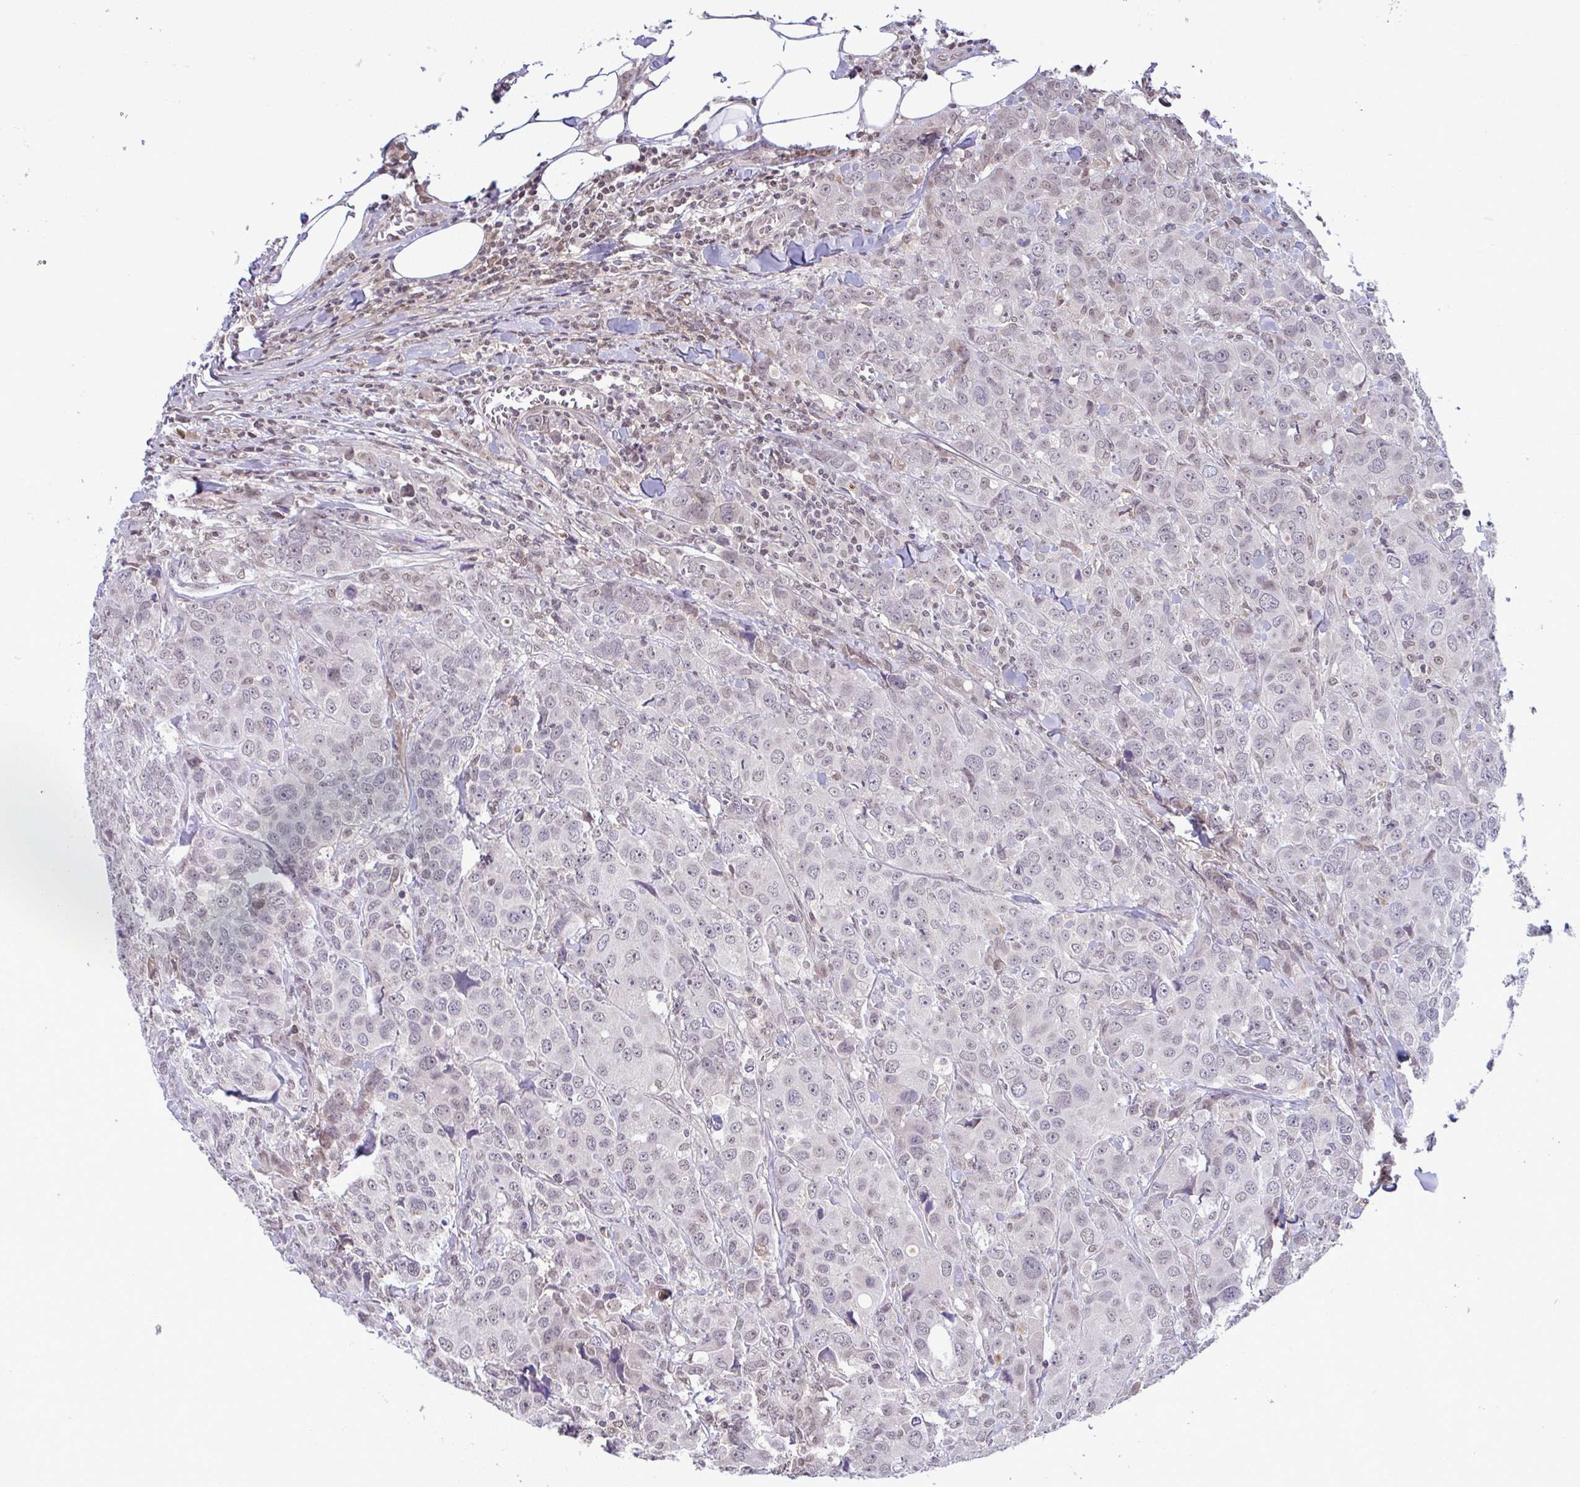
{"staining": {"intensity": "weak", "quantity": "<25%", "location": "nuclear"}, "tissue": "breast cancer", "cell_type": "Tumor cells", "image_type": "cancer", "snomed": [{"axis": "morphology", "description": "Duct carcinoma"}, {"axis": "topography", "description": "Breast"}], "caption": "IHC photomicrograph of neoplastic tissue: breast cancer (invasive ductal carcinoma) stained with DAB exhibits no significant protein staining in tumor cells. The staining is performed using DAB (3,3'-diaminobenzidine) brown chromogen with nuclei counter-stained in using hematoxylin.", "gene": "C9orf64", "patient": {"sex": "female", "age": 43}}